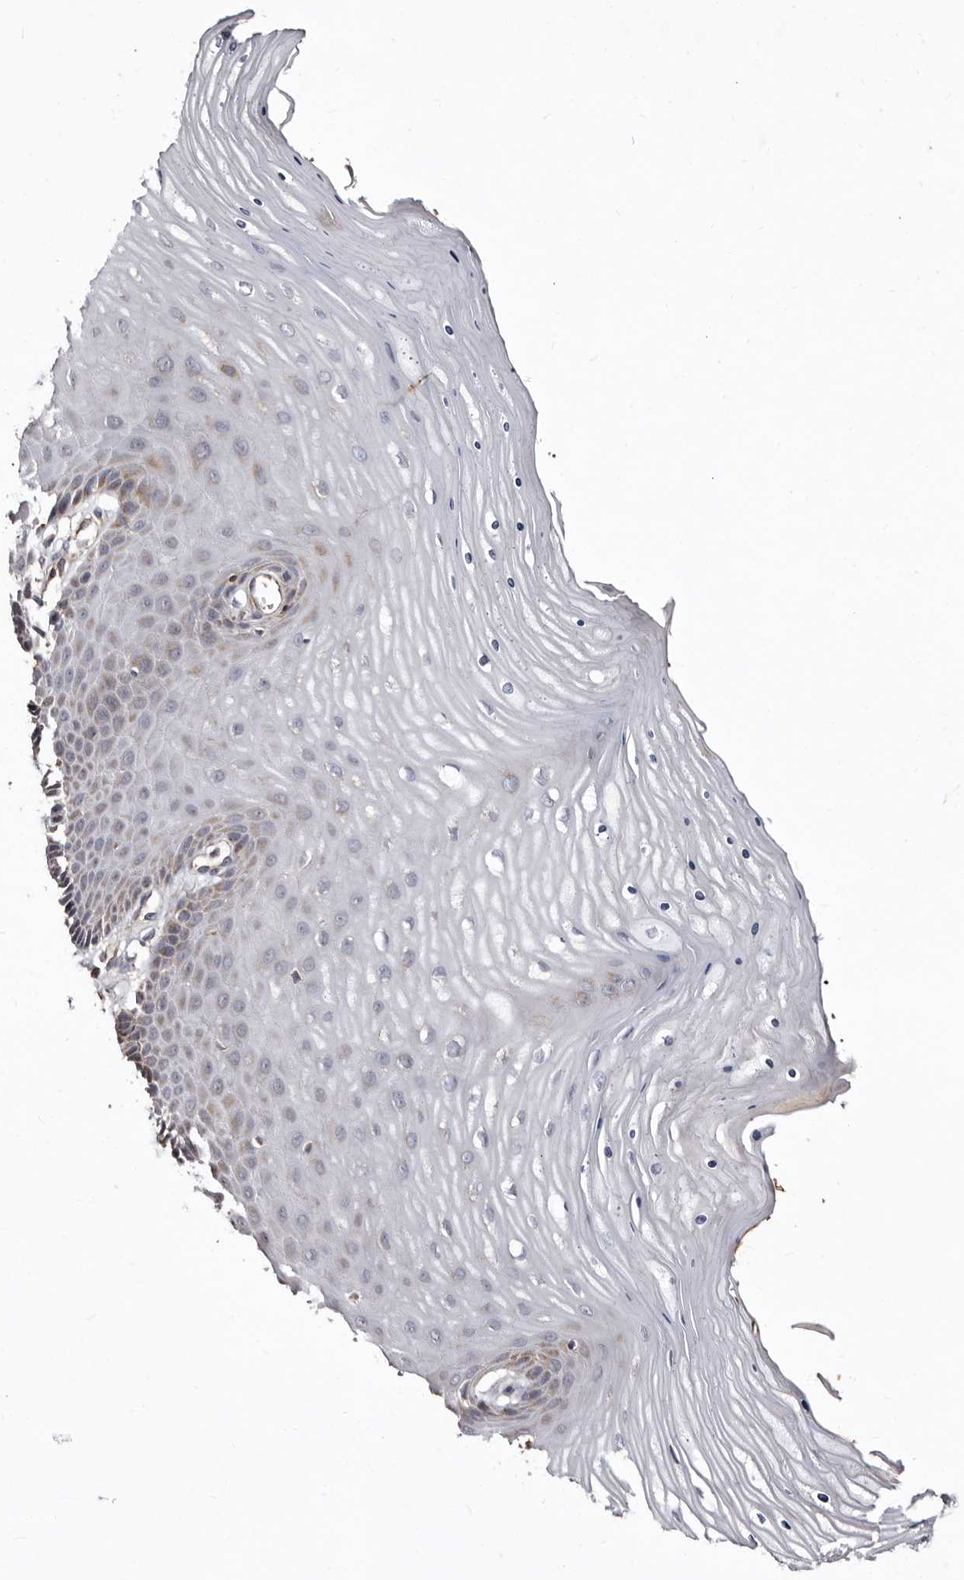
{"staining": {"intensity": "moderate", "quantity": ">75%", "location": "cytoplasmic/membranous"}, "tissue": "cervix", "cell_type": "Glandular cells", "image_type": "normal", "snomed": [{"axis": "morphology", "description": "Normal tissue, NOS"}, {"axis": "topography", "description": "Cervix"}], "caption": "Immunohistochemical staining of normal cervix shows >75% levels of moderate cytoplasmic/membranous protein expression in about >75% of glandular cells.", "gene": "BAX", "patient": {"sex": "female", "age": 55}}